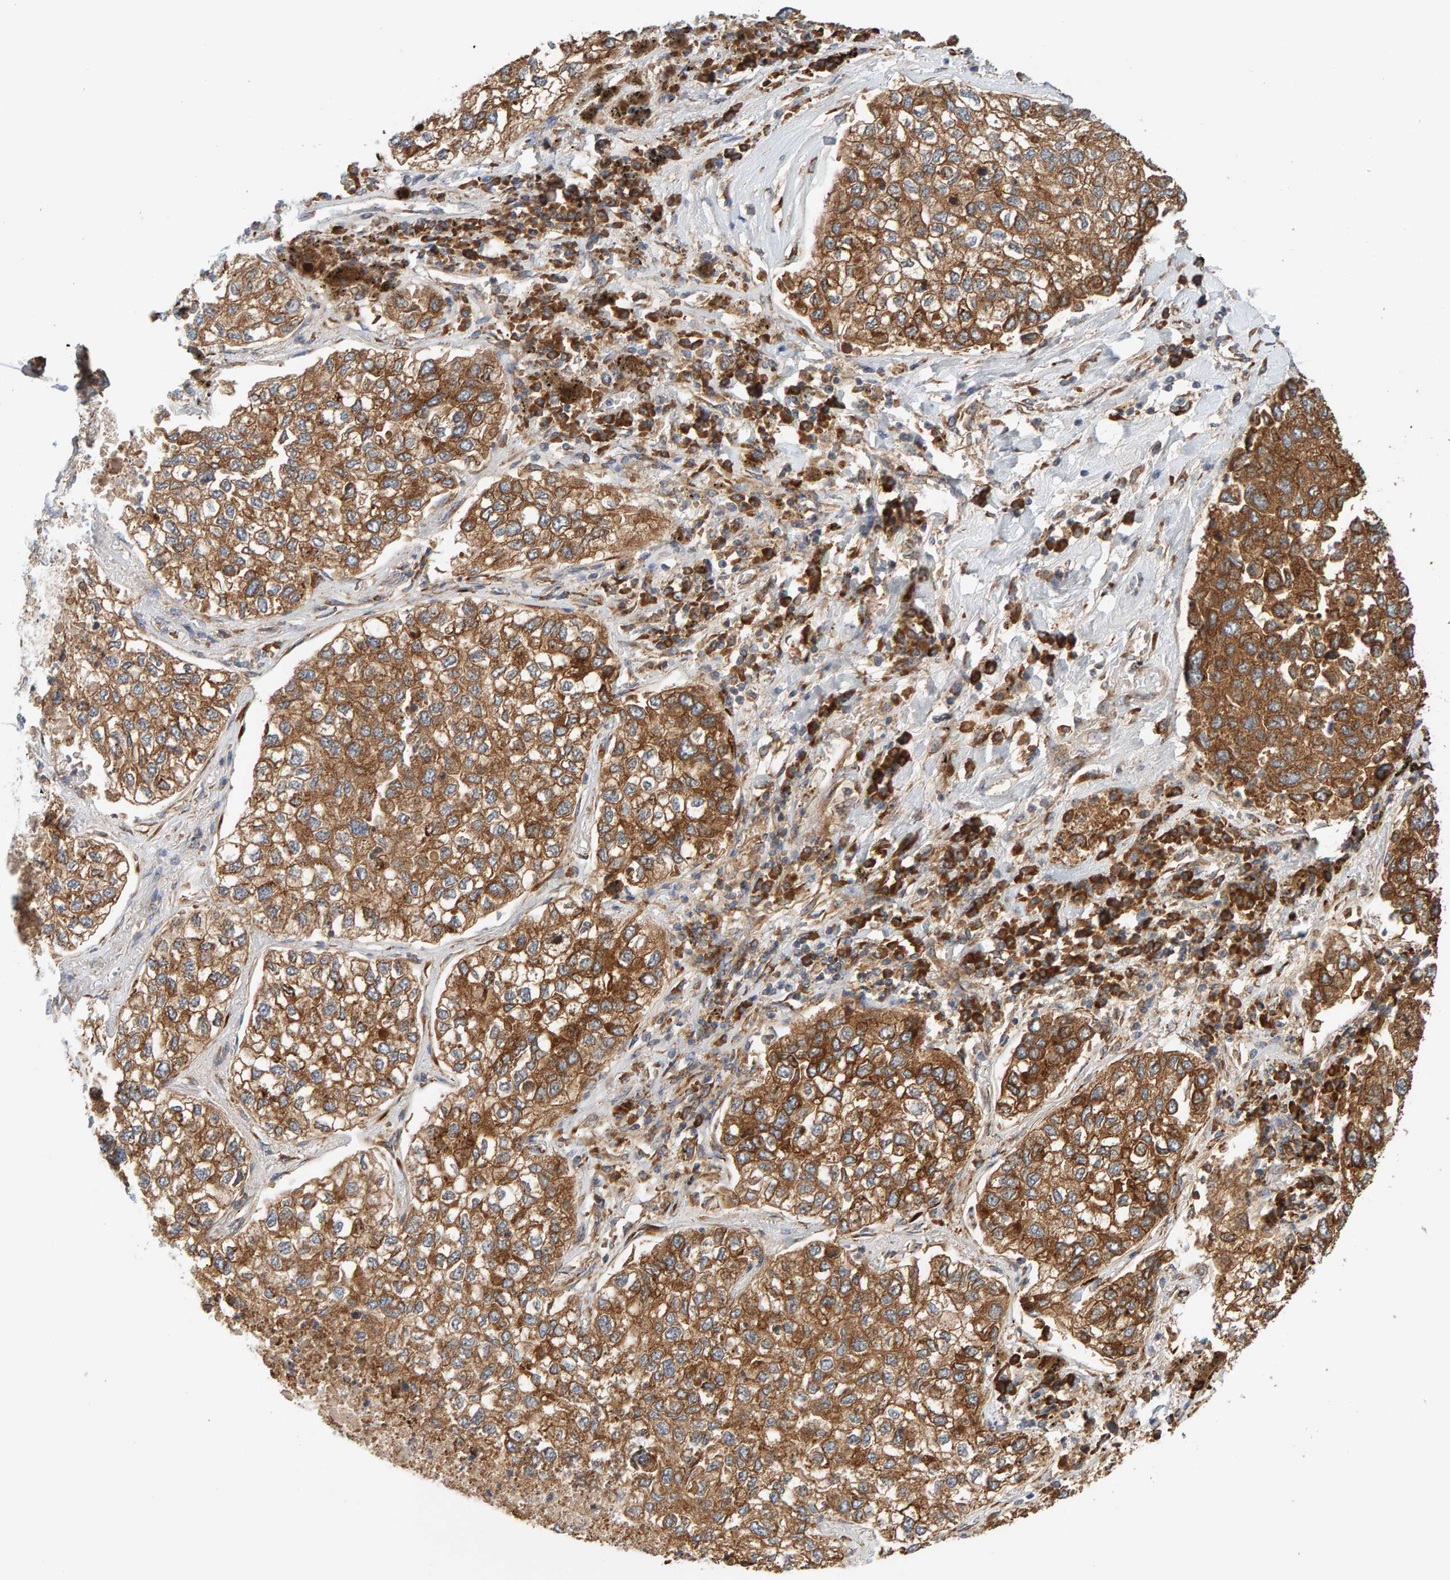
{"staining": {"intensity": "moderate", "quantity": ">75%", "location": "cytoplasmic/membranous"}, "tissue": "lung cancer", "cell_type": "Tumor cells", "image_type": "cancer", "snomed": [{"axis": "morphology", "description": "Inflammation, NOS"}, {"axis": "morphology", "description": "Adenocarcinoma, NOS"}, {"axis": "topography", "description": "Lung"}], "caption": "A medium amount of moderate cytoplasmic/membranous staining is identified in approximately >75% of tumor cells in lung cancer (adenocarcinoma) tissue.", "gene": "BAIAP2", "patient": {"sex": "male", "age": 63}}